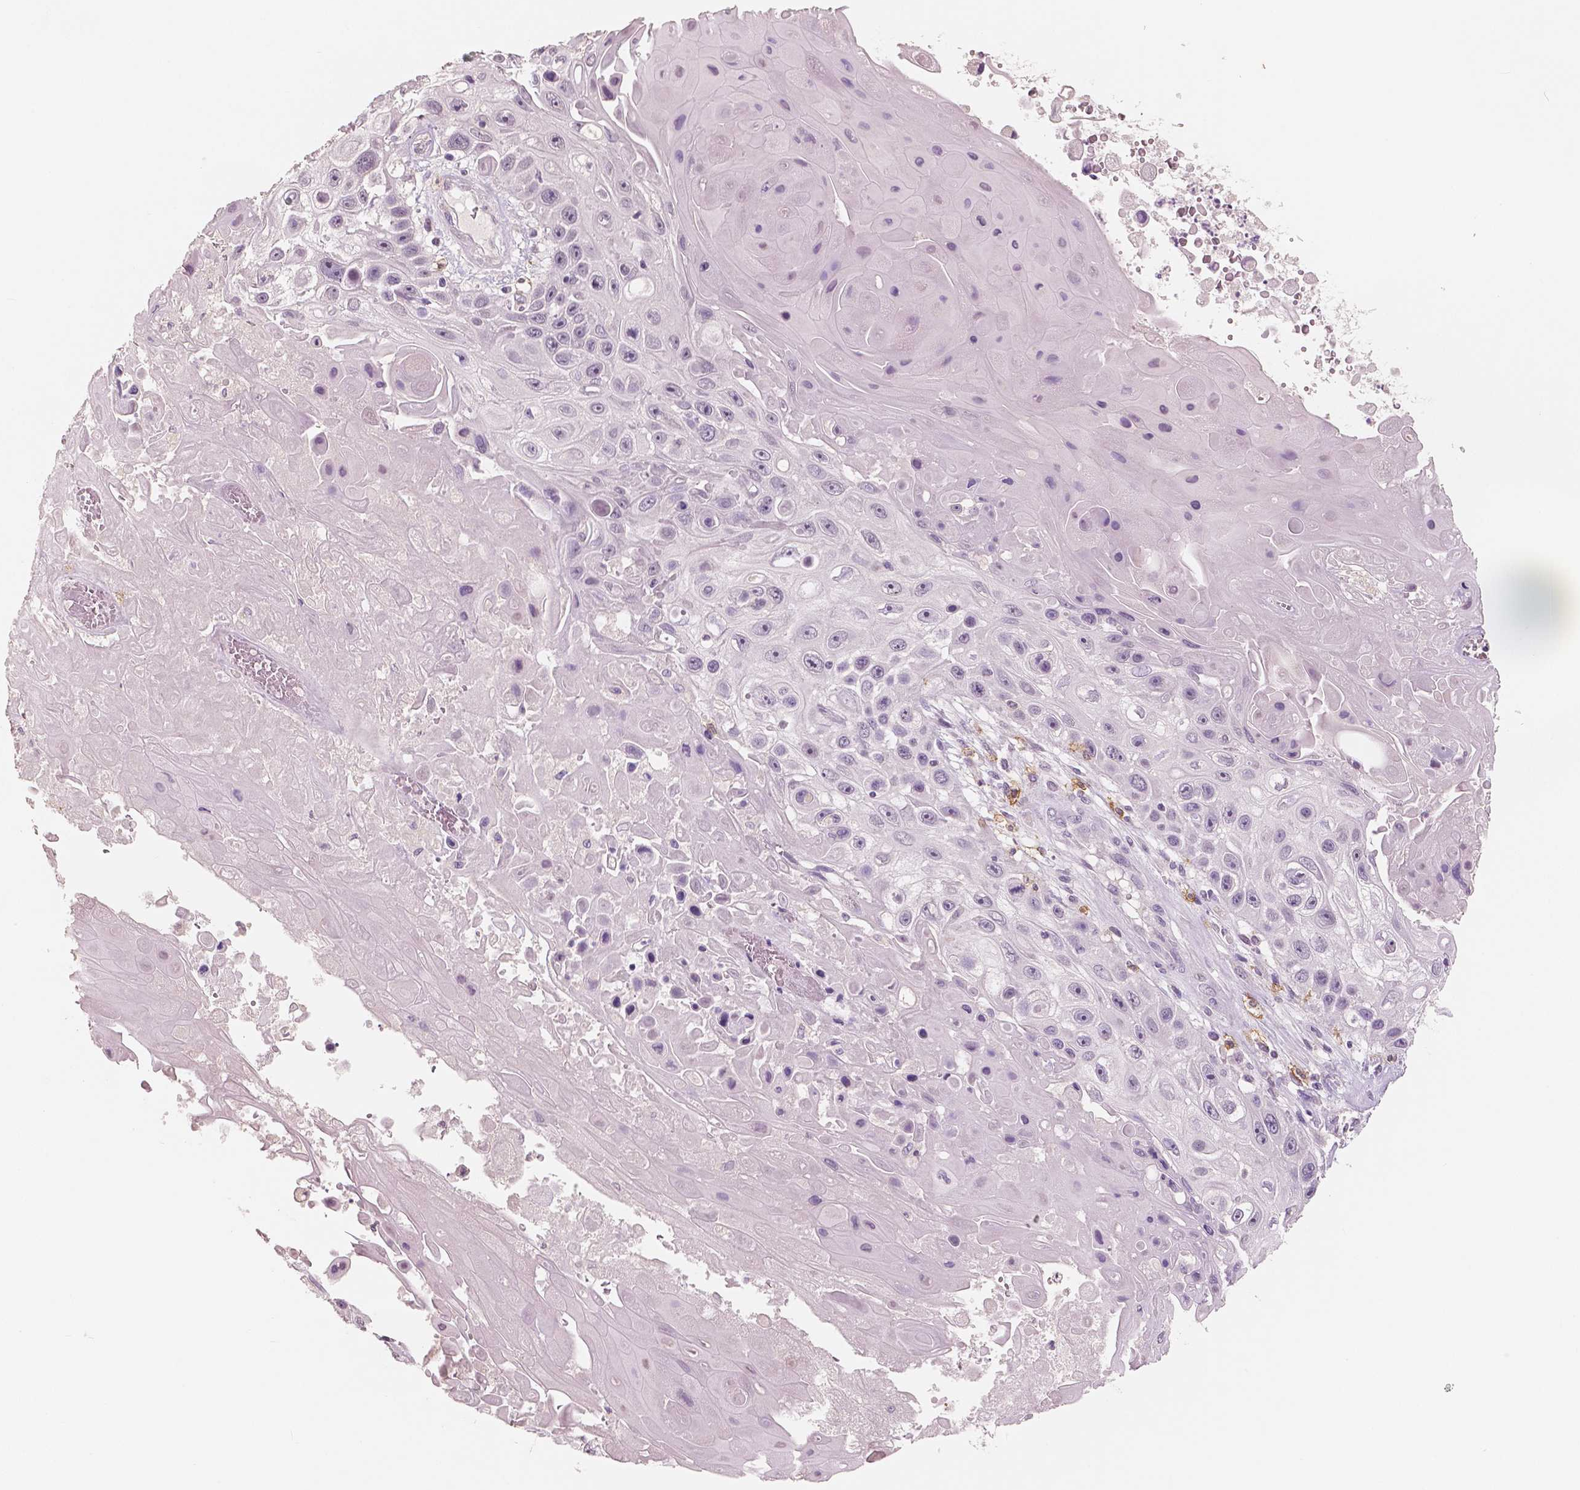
{"staining": {"intensity": "negative", "quantity": "none", "location": "none"}, "tissue": "skin cancer", "cell_type": "Tumor cells", "image_type": "cancer", "snomed": [{"axis": "morphology", "description": "Squamous cell carcinoma, NOS"}, {"axis": "topography", "description": "Skin"}], "caption": "This photomicrograph is of skin cancer (squamous cell carcinoma) stained with immunohistochemistry to label a protein in brown with the nuclei are counter-stained blue. There is no positivity in tumor cells.", "gene": "KIT", "patient": {"sex": "male", "age": 82}}